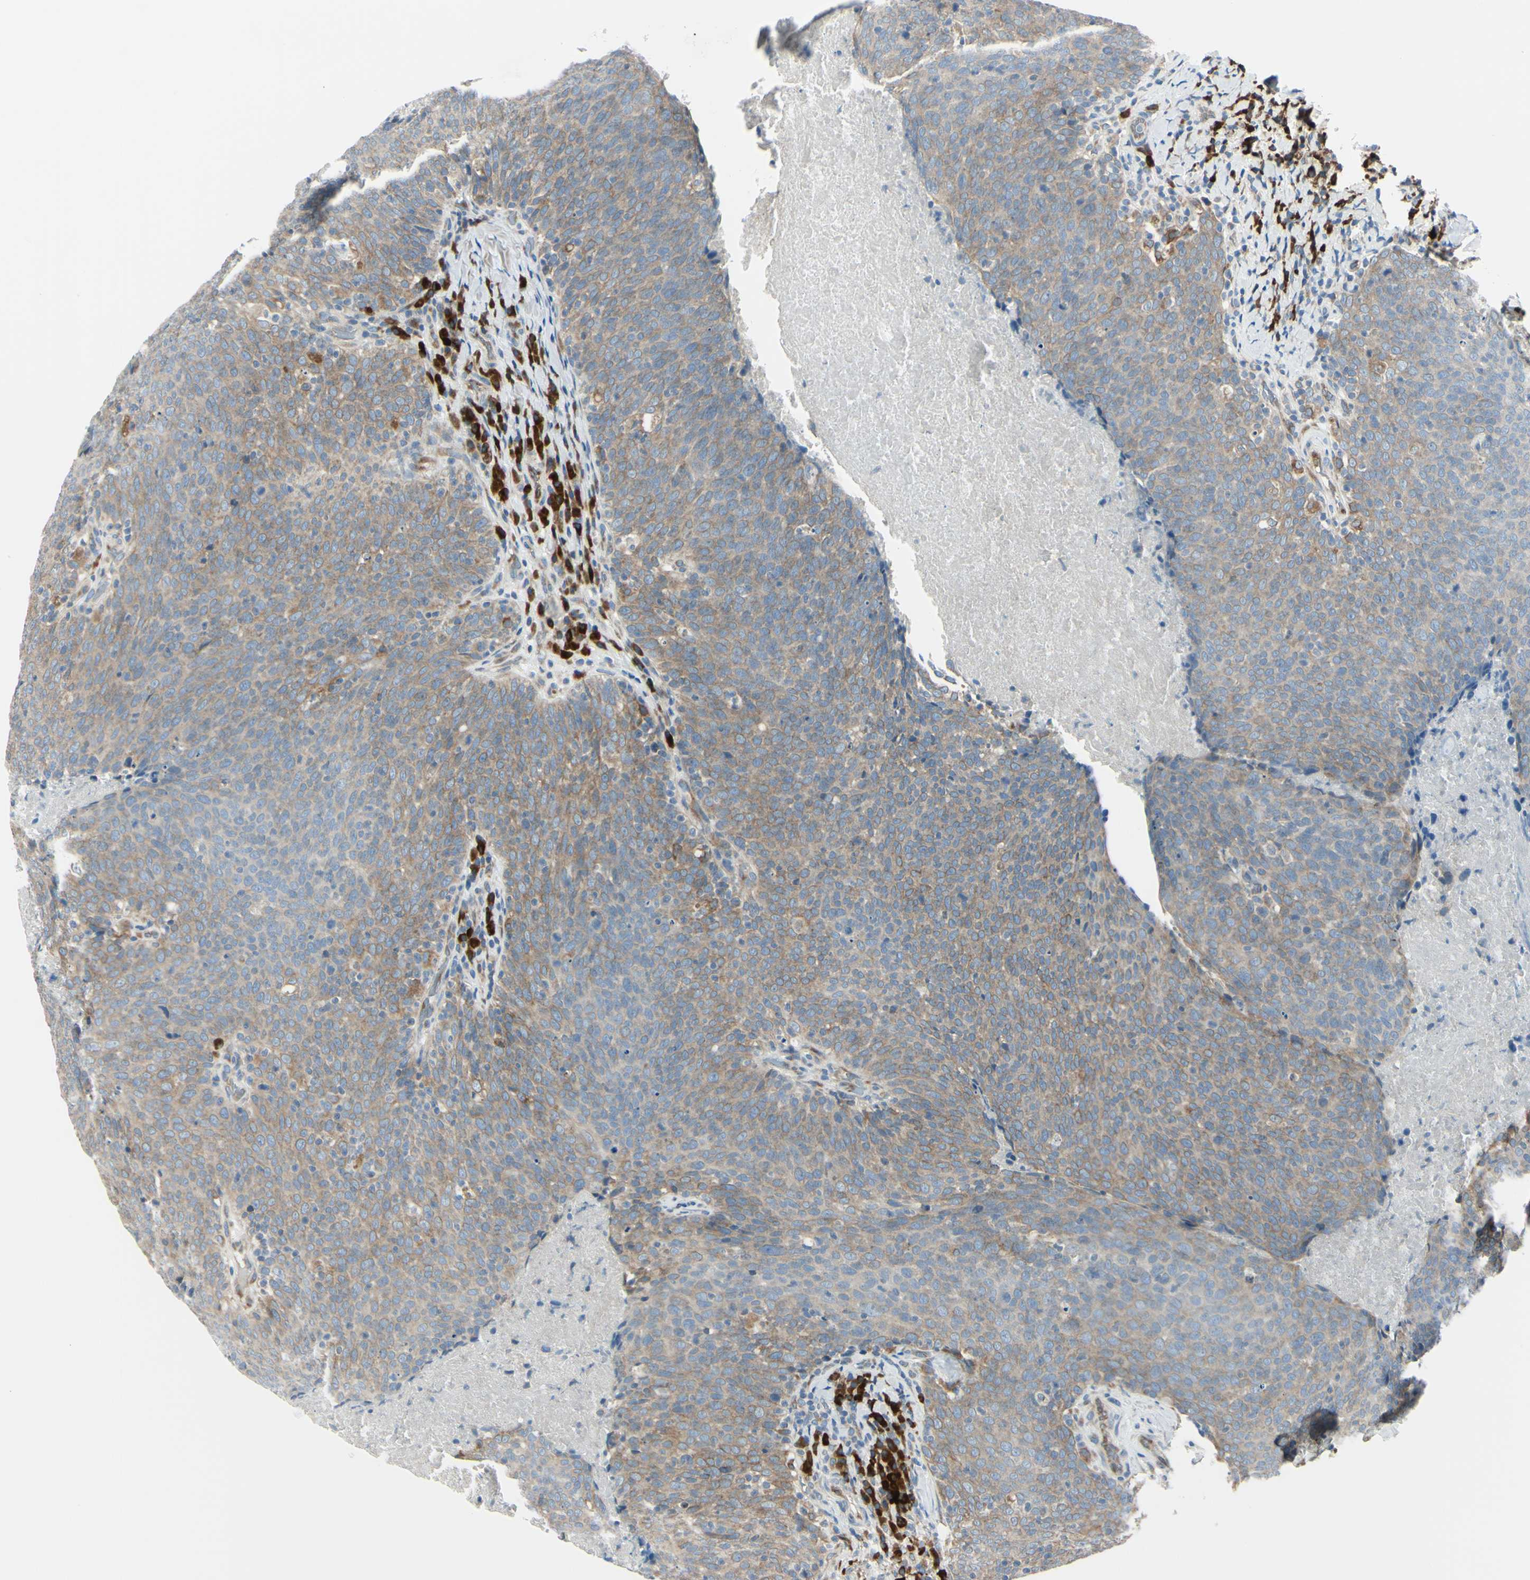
{"staining": {"intensity": "weak", "quantity": ">75%", "location": "cytoplasmic/membranous"}, "tissue": "head and neck cancer", "cell_type": "Tumor cells", "image_type": "cancer", "snomed": [{"axis": "morphology", "description": "Squamous cell carcinoma, NOS"}, {"axis": "morphology", "description": "Squamous cell carcinoma, metastatic, NOS"}, {"axis": "topography", "description": "Lymph node"}, {"axis": "topography", "description": "Head-Neck"}], "caption": "DAB (3,3'-diaminobenzidine) immunohistochemical staining of human head and neck cancer (metastatic squamous cell carcinoma) displays weak cytoplasmic/membranous protein expression in approximately >75% of tumor cells.", "gene": "SELENOS", "patient": {"sex": "male", "age": 62}}